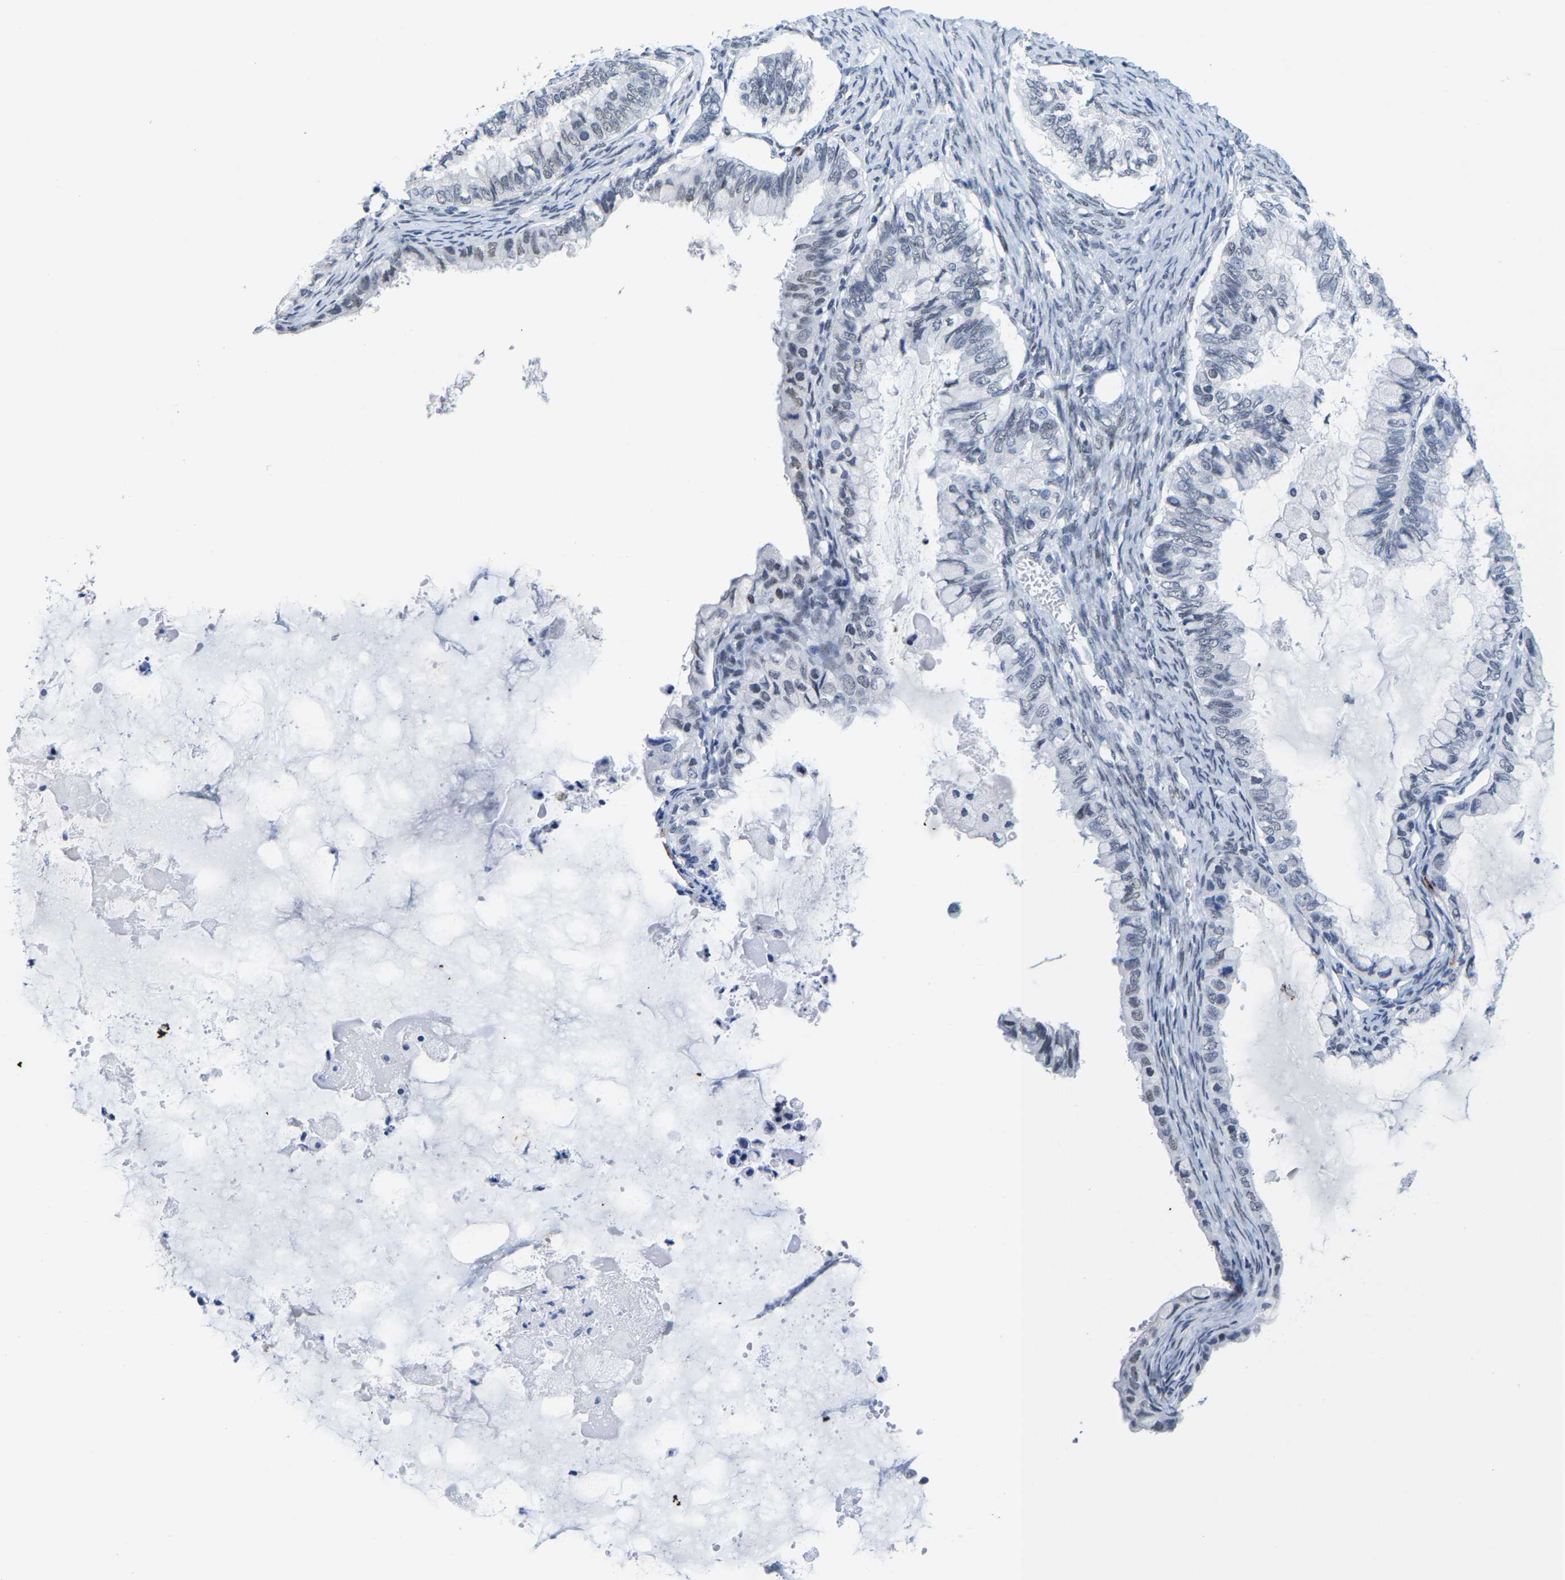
{"staining": {"intensity": "negative", "quantity": "none", "location": "none"}, "tissue": "ovarian cancer", "cell_type": "Tumor cells", "image_type": "cancer", "snomed": [{"axis": "morphology", "description": "Cystadenocarcinoma, mucinous, NOS"}, {"axis": "topography", "description": "Ovary"}], "caption": "Ovarian cancer (mucinous cystadenocarcinoma) was stained to show a protein in brown. There is no significant staining in tumor cells.", "gene": "SETD1B", "patient": {"sex": "female", "age": 80}}